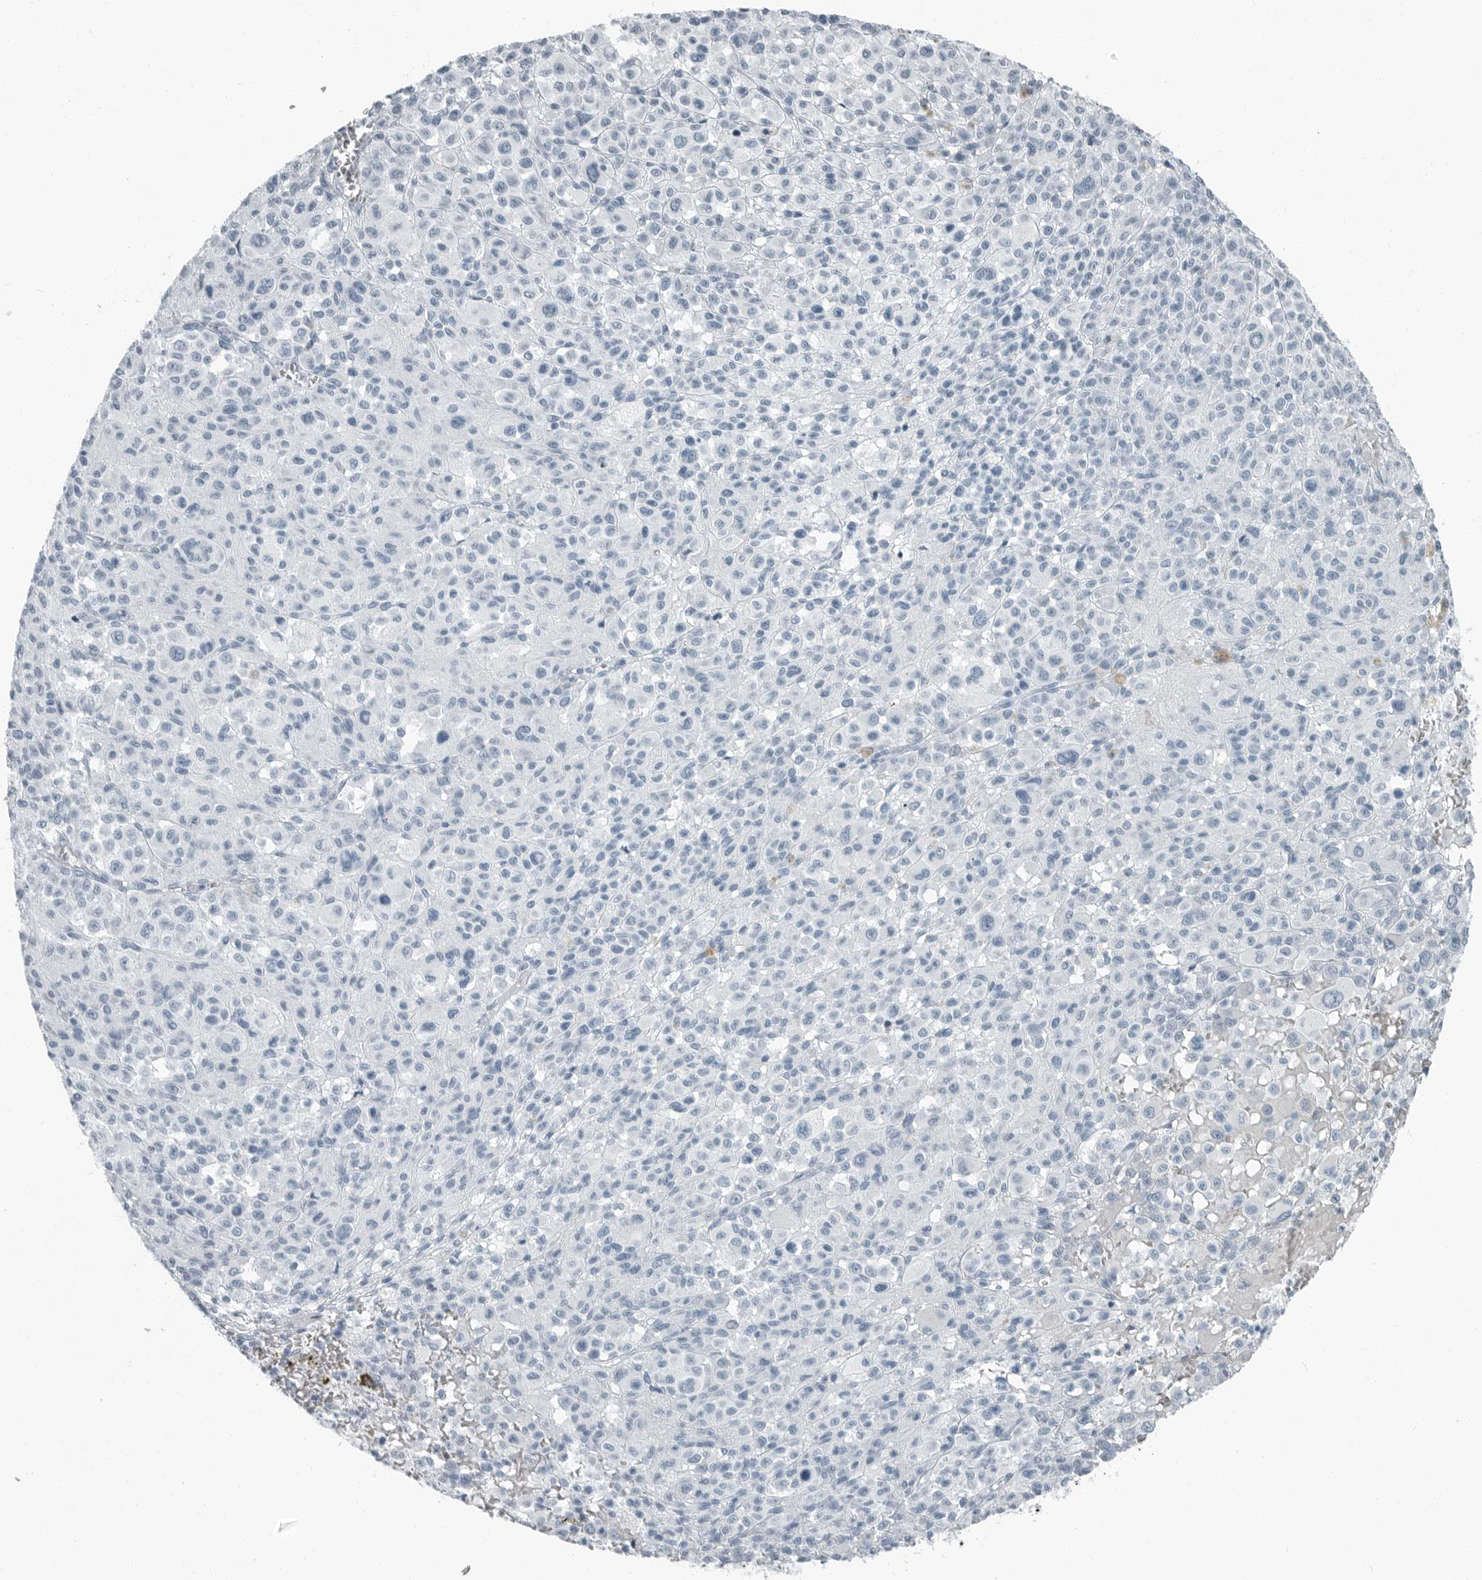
{"staining": {"intensity": "negative", "quantity": "none", "location": "none"}, "tissue": "melanoma", "cell_type": "Tumor cells", "image_type": "cancer", "snomed": [{"axis": "morphology", "description": "Malignant melanoma, Metastatic site"}, {"axis": "topography", "description": "Skin"}], "caption": "Immunohistochemistry (IHC) photomicrograph of neoplastic tissue: melanoma stained with DAB (3,3'-diaminobenzidine) demonstrates no significant protein positivity in tumor cells.", "gene": "FABP6", "patient": {"sex": "female", "age": 74}}